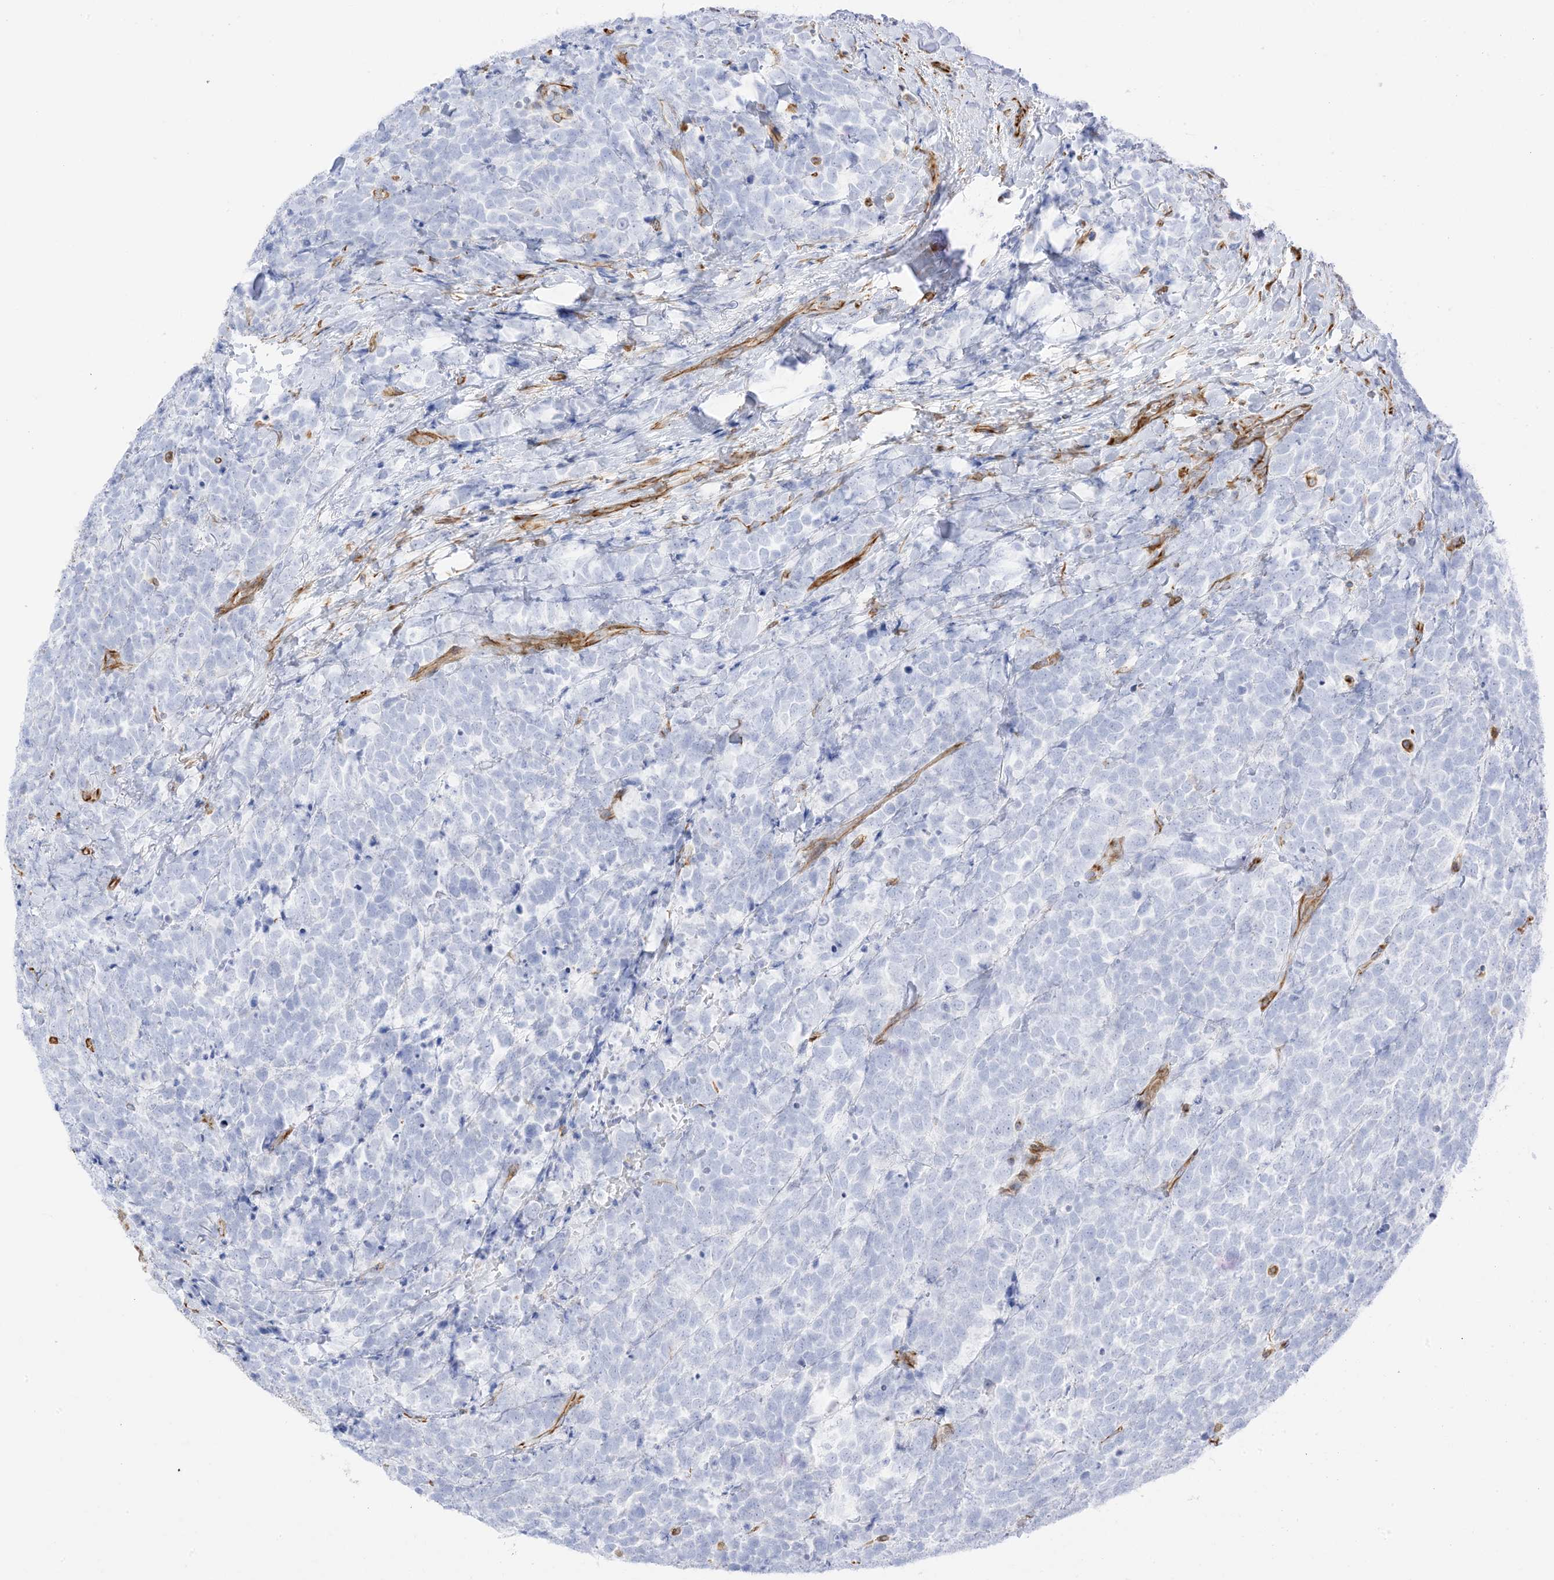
{"staining": {"intensity": "negative", "quantity": "none", "location": "none"}, "tissue": "urothelial cancer", "cell_type": "Tumor cells", "image_type": "cancer", "snomed": [{"axis": "morphology", "description": "Urothelial carcinoma, High grade"}, {"axis": "topography", "description": "Urinary bladder"}], "caption": "IHC micrograph of urothelial cancer stained for a protein (brown), which exhibits no staining in tumor cells. Nuclei are stained in blue.", "gene": "PID1", "patient": {"sex": "female", "age": 82}}